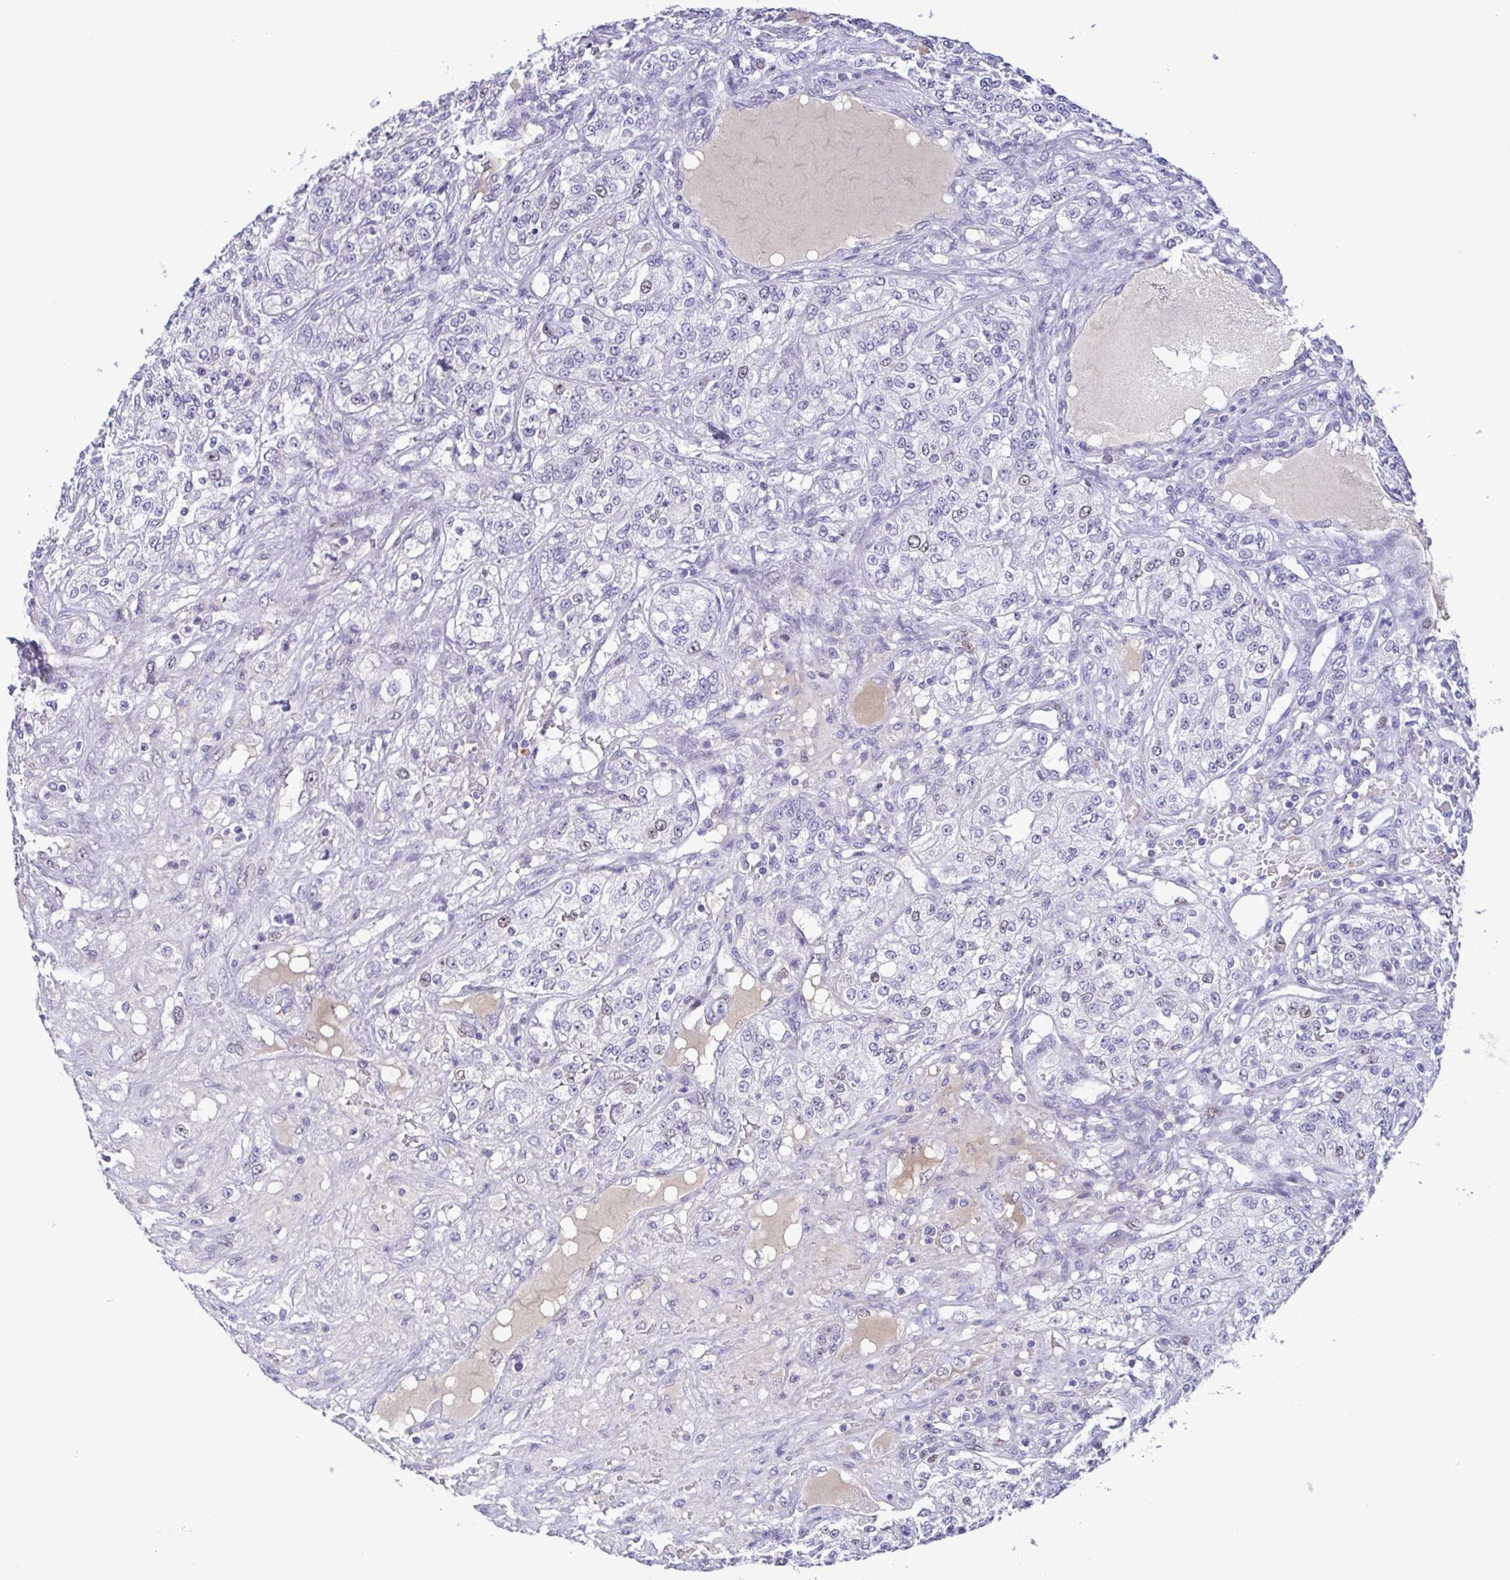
{"staining": {"intensity": "negative", "quantity": "none", "location": "none"}, "tissue": "renal cancer", "cell_type": "Tumor cells", "image_type": "cancer", "snomed": [{"axis": "morphology", "description": "Adenocarcinoma, NOS"}, {"axis": "topography", "description": "Kidney"}], "caption": "DAB immunohistochemical staining of adenocarcinoma (renal) shows no significant positivity in tumor cells.", "gene": "TIPIN", "patient": {"sex": "female", "age": 63}}